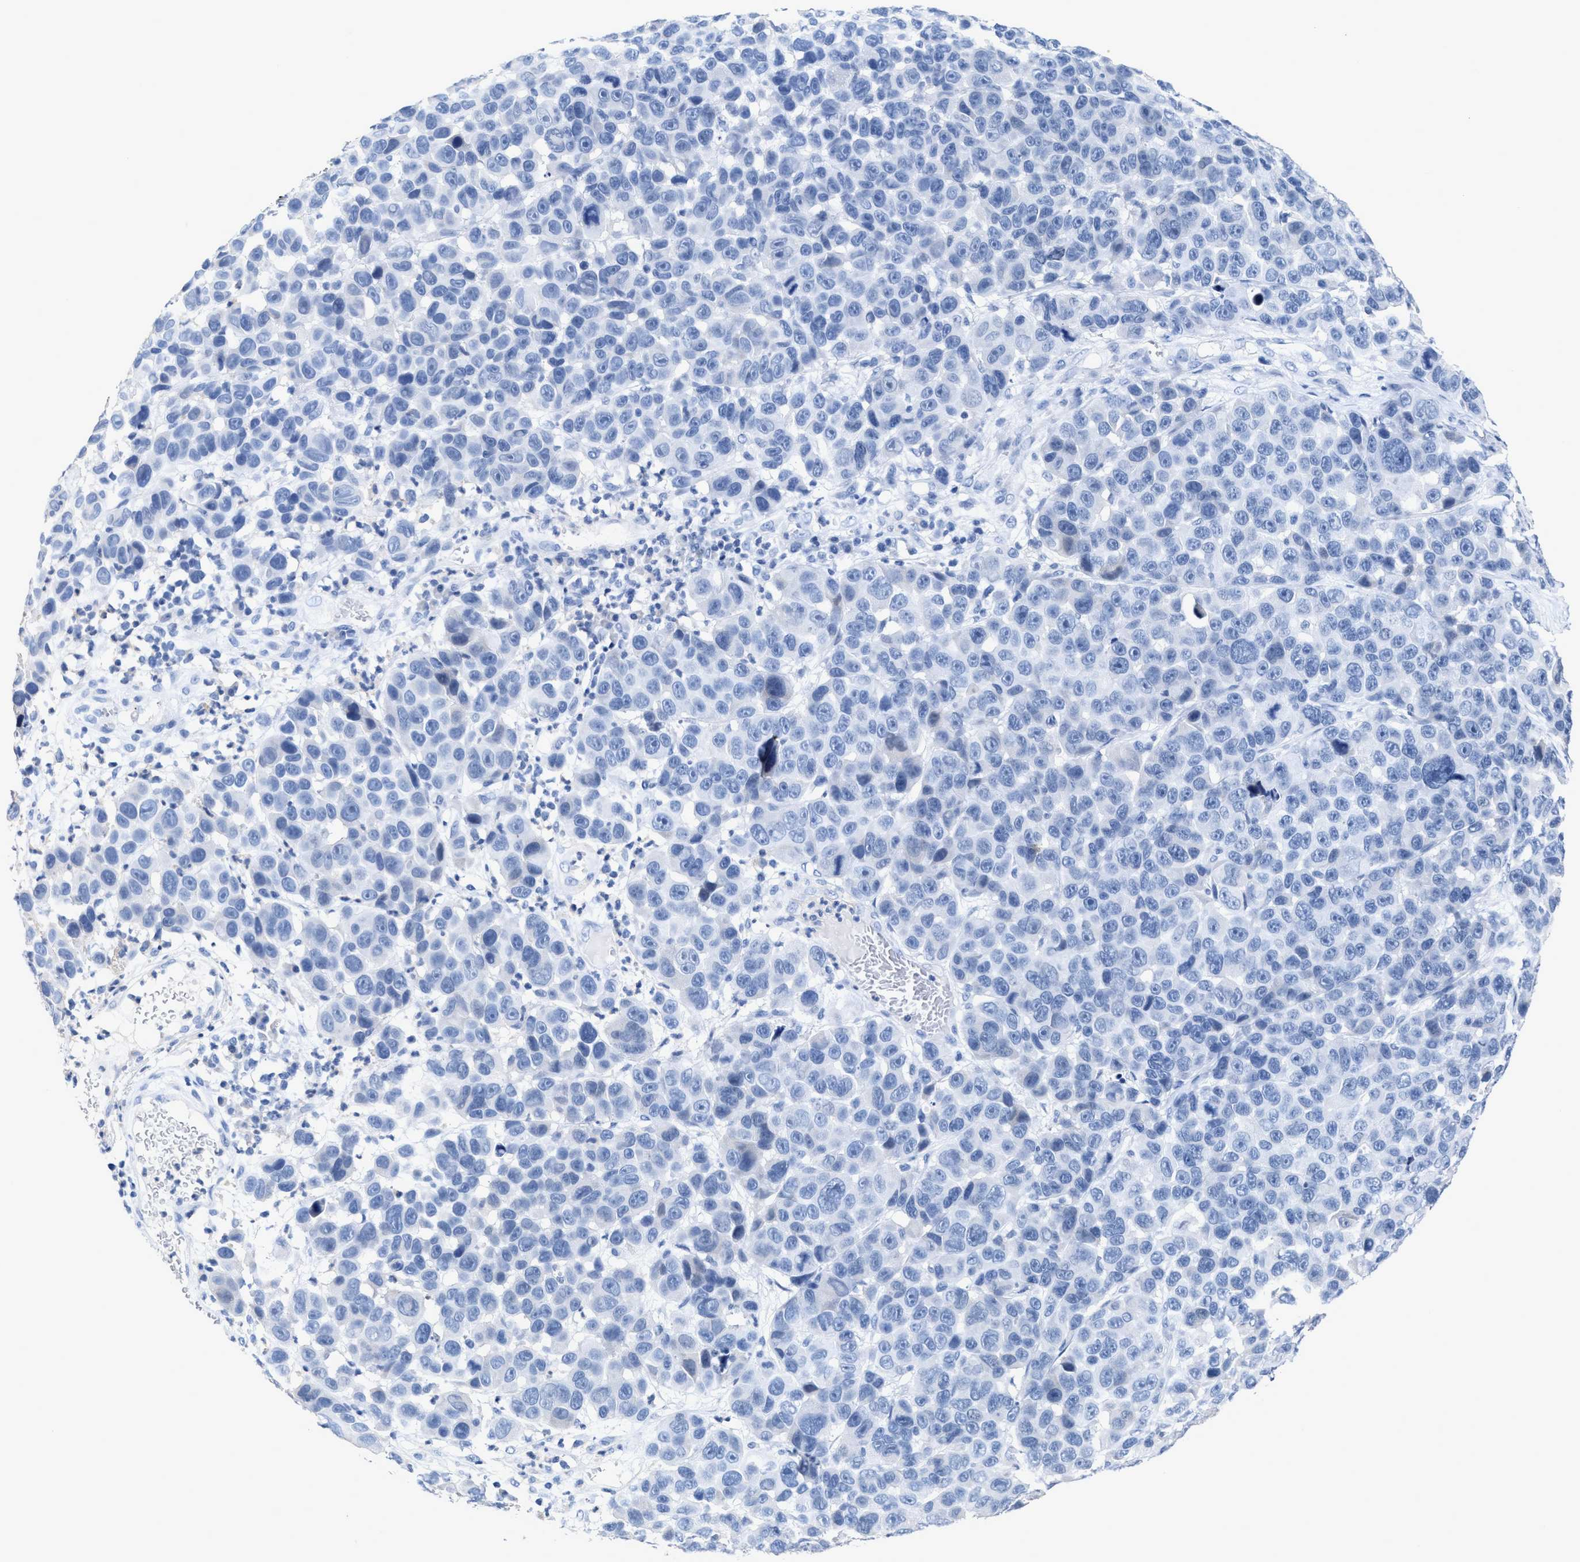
{"staining": {"intensity": "negative", "quantity": "none", "location": "none"}, "tissue": "melanoma", "cell_type": "Tumor cells", "image_type": "cancer", "snomed": [{"axis": "morphology", "description": "Malignant melanoma, NOS"}, {"axis": "topography", "description": "Skin"}], "caption": "Tumor cells are negative for protein expression in human malignant melanoma.", "gene": "CEACAM5", "patient": {"sex": "male", "age": 53}}